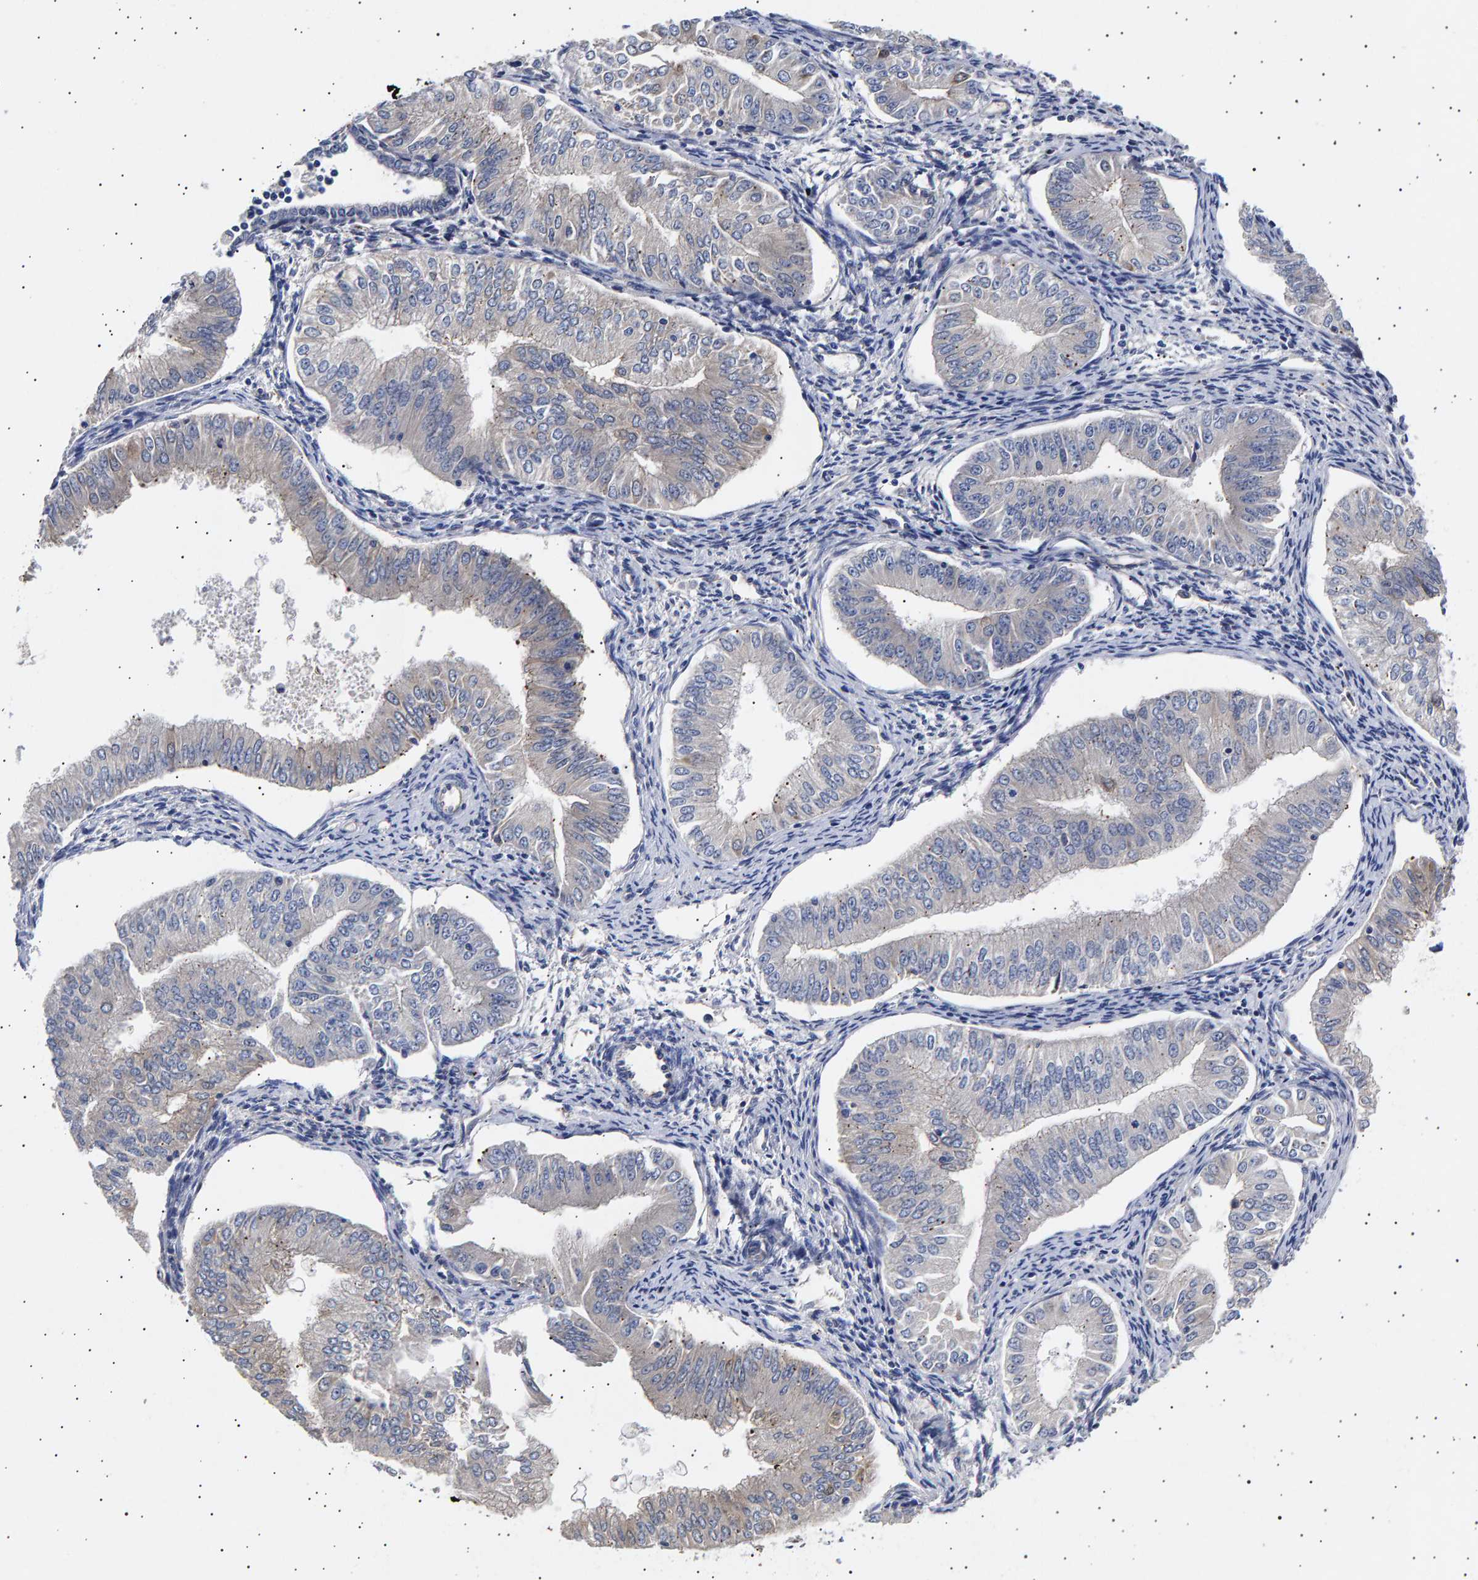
{"staining": {"intensity": "negative", "quantity": "none", "location": "none"}, "tissue": "endometrial cancer", "cell_type": "Tumor cells", "image_type": "cancer", "snomed": [{"axis": "morphology", "description": "Normal tissue, NOS"}, {"axis": "morphology", "description": "Adenocarcinoma, NOS"}, {"axis": "topography", "description": "Endometrium"}], "caption": "DAB immunohistochemical staining of adenocarcinoma (endometrial) exhibits no significant staining in tumor cells. (DAB immunohistochemistry with hematoxylin counter stain).", "gene": "ANKRD40", "patient": {"sex": "female", "age": 53}}